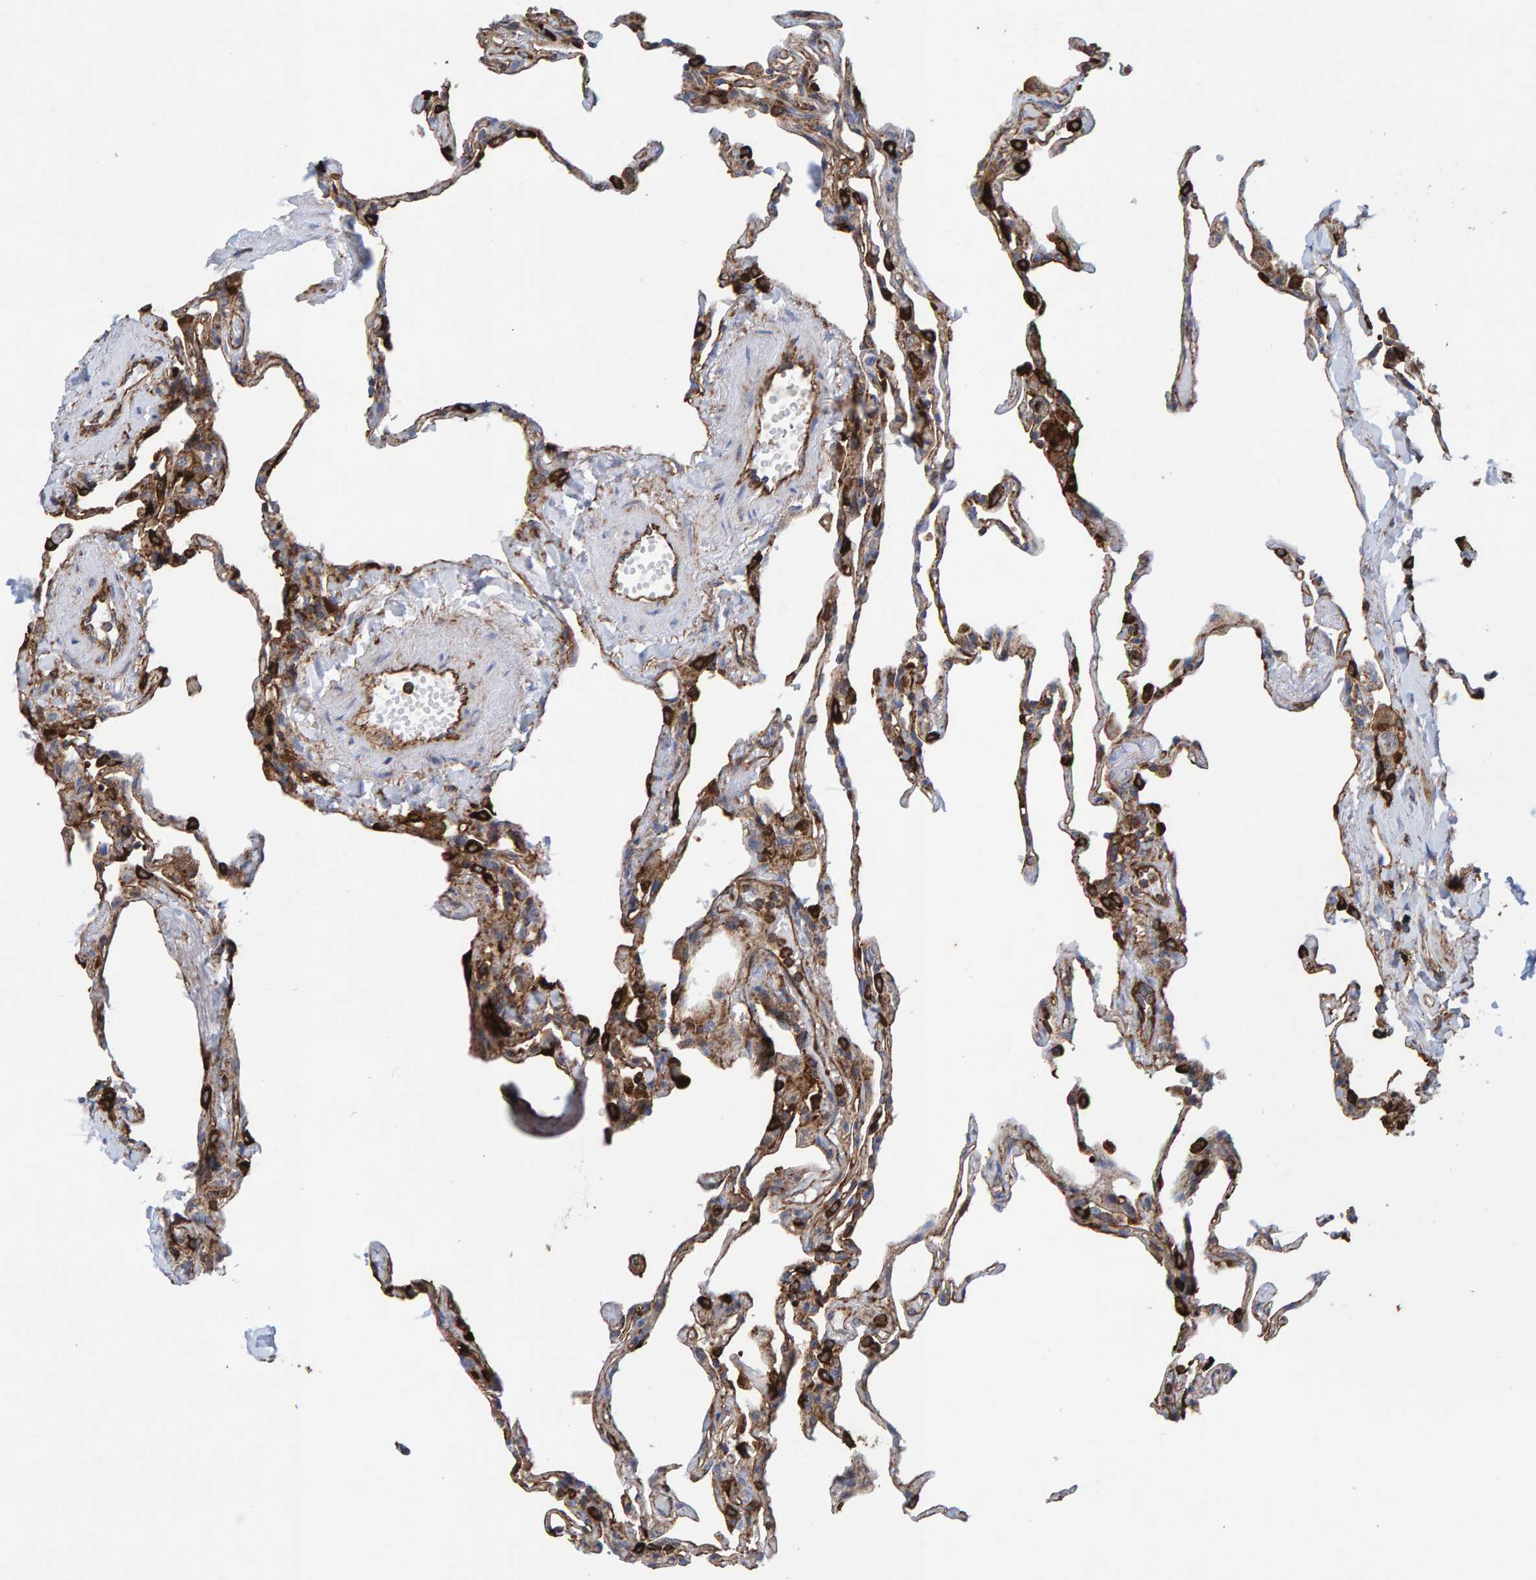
{"staining": {"intensity": "strong", "quantity": "25%-75%", "location": "cytoplasmic/membranous"}, "tissue": "lung", "cell_type": "Alveolar cells", "image_type": "normal", "snomed": [{"axis": "morphology", "description": "Normal tissue, NOS"}, {"axis": "topography", "description": "Lung"}], "caption": "Alveolar cells reveal strong cytoplasmic/membranous staining in approximately 25%-75% of cells in benign lung. The staining was performed using DAB (3,3'-diaminobenzidine), with brown indicating positive protein expression. Nuclei are stained blue with hematoxylin.", "gene": "MVP", "patient": {"sex": "male", "age": 59}}